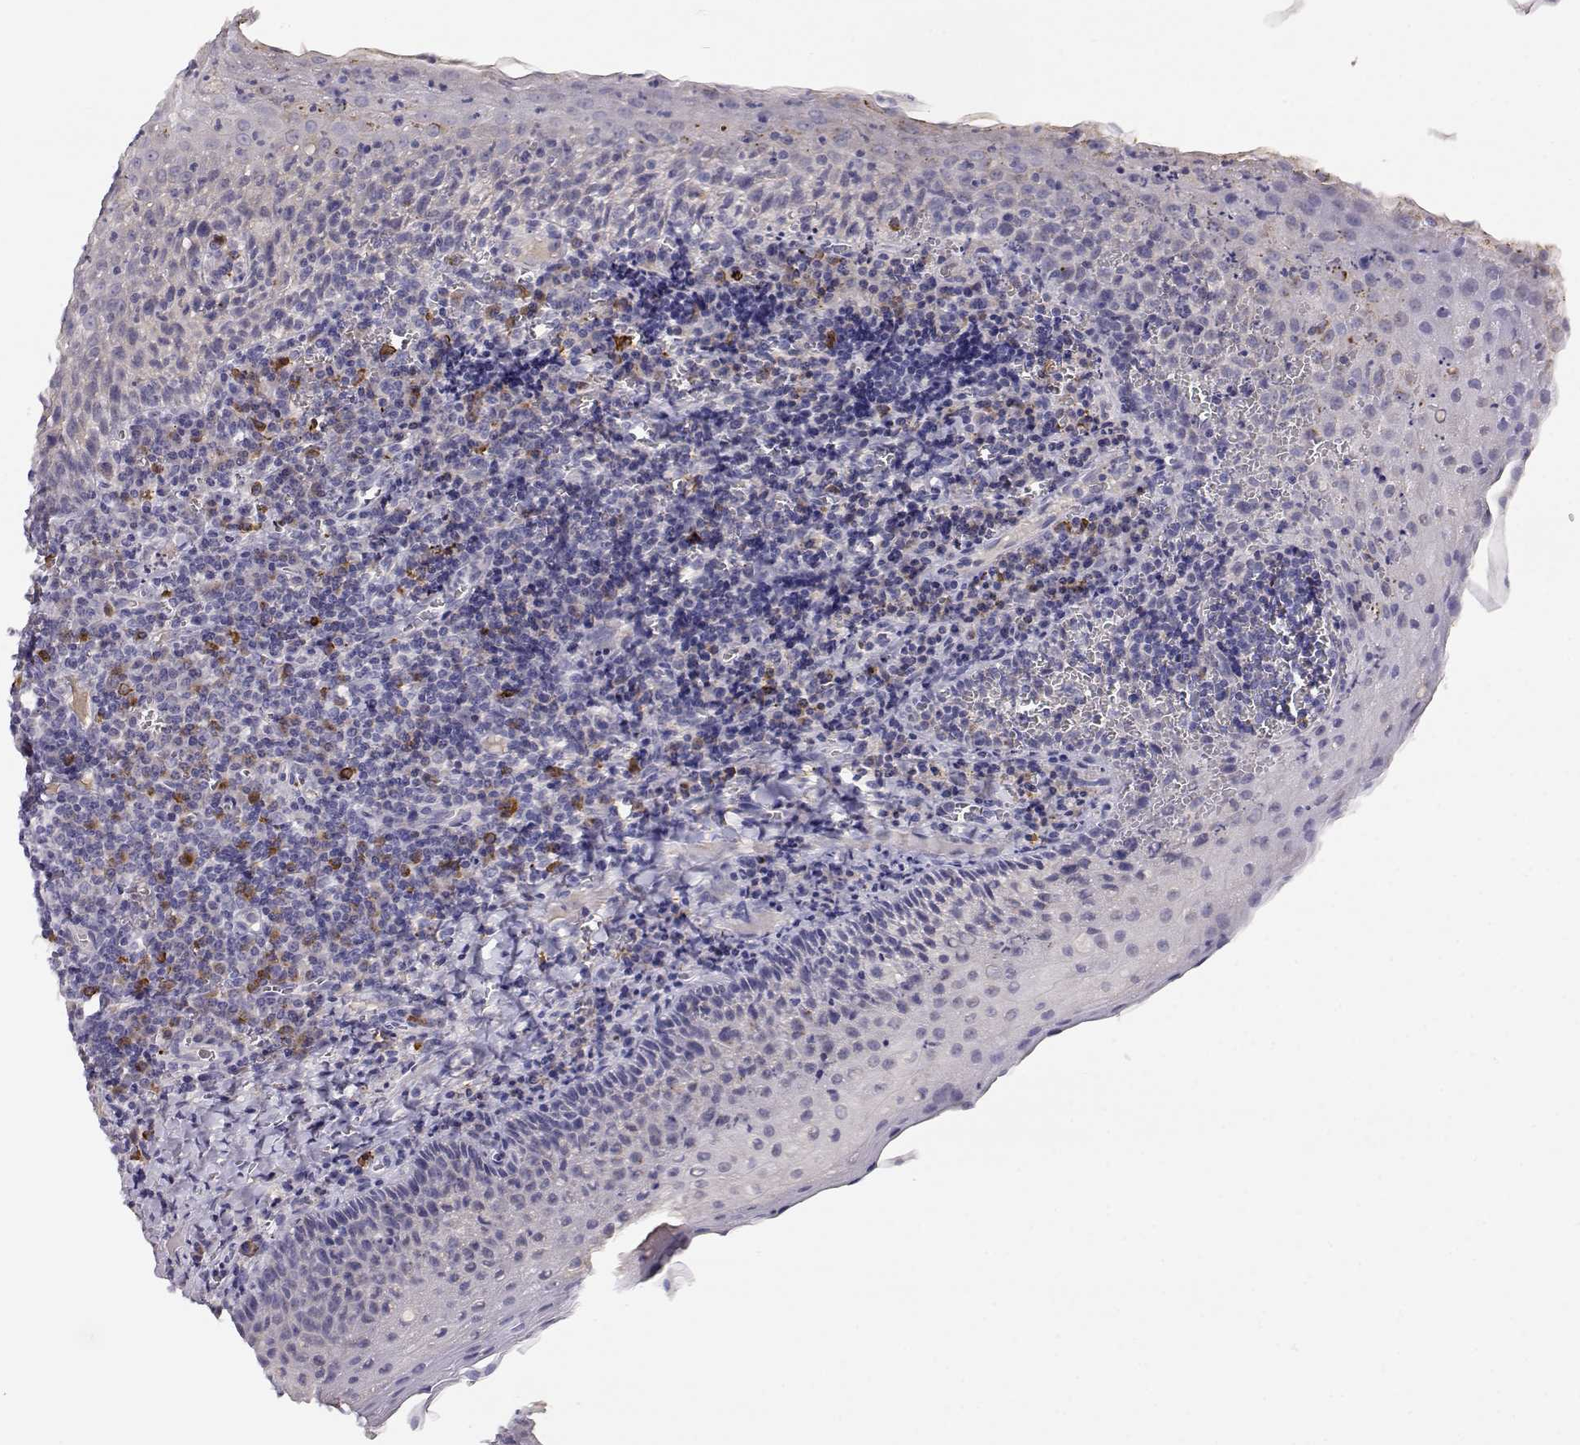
{"staining": {"intensity": "moderate", "quantity": "<25%", "location": "cytoplasmic/membranous"}, "tissue": "tonsil", "cell_type": "Germinal center cells", "image_type": "normal", "snomed": [{"axis": "morphology", "description": "Normal tissue, NOS"}, {"axis": "morphology", "description": "Inflammation, NOS"}, {"axis": "topography", "description": "Tonsil"}], "caption": "Immunohistochemical staining of normal tonsil shows <25% levels of moderate cytoplasmic/membranous protein positivity in approximately <25% of germinal center cells.", "gene": "CDHR1", "patient": {"sex": "female", "age": 31}}